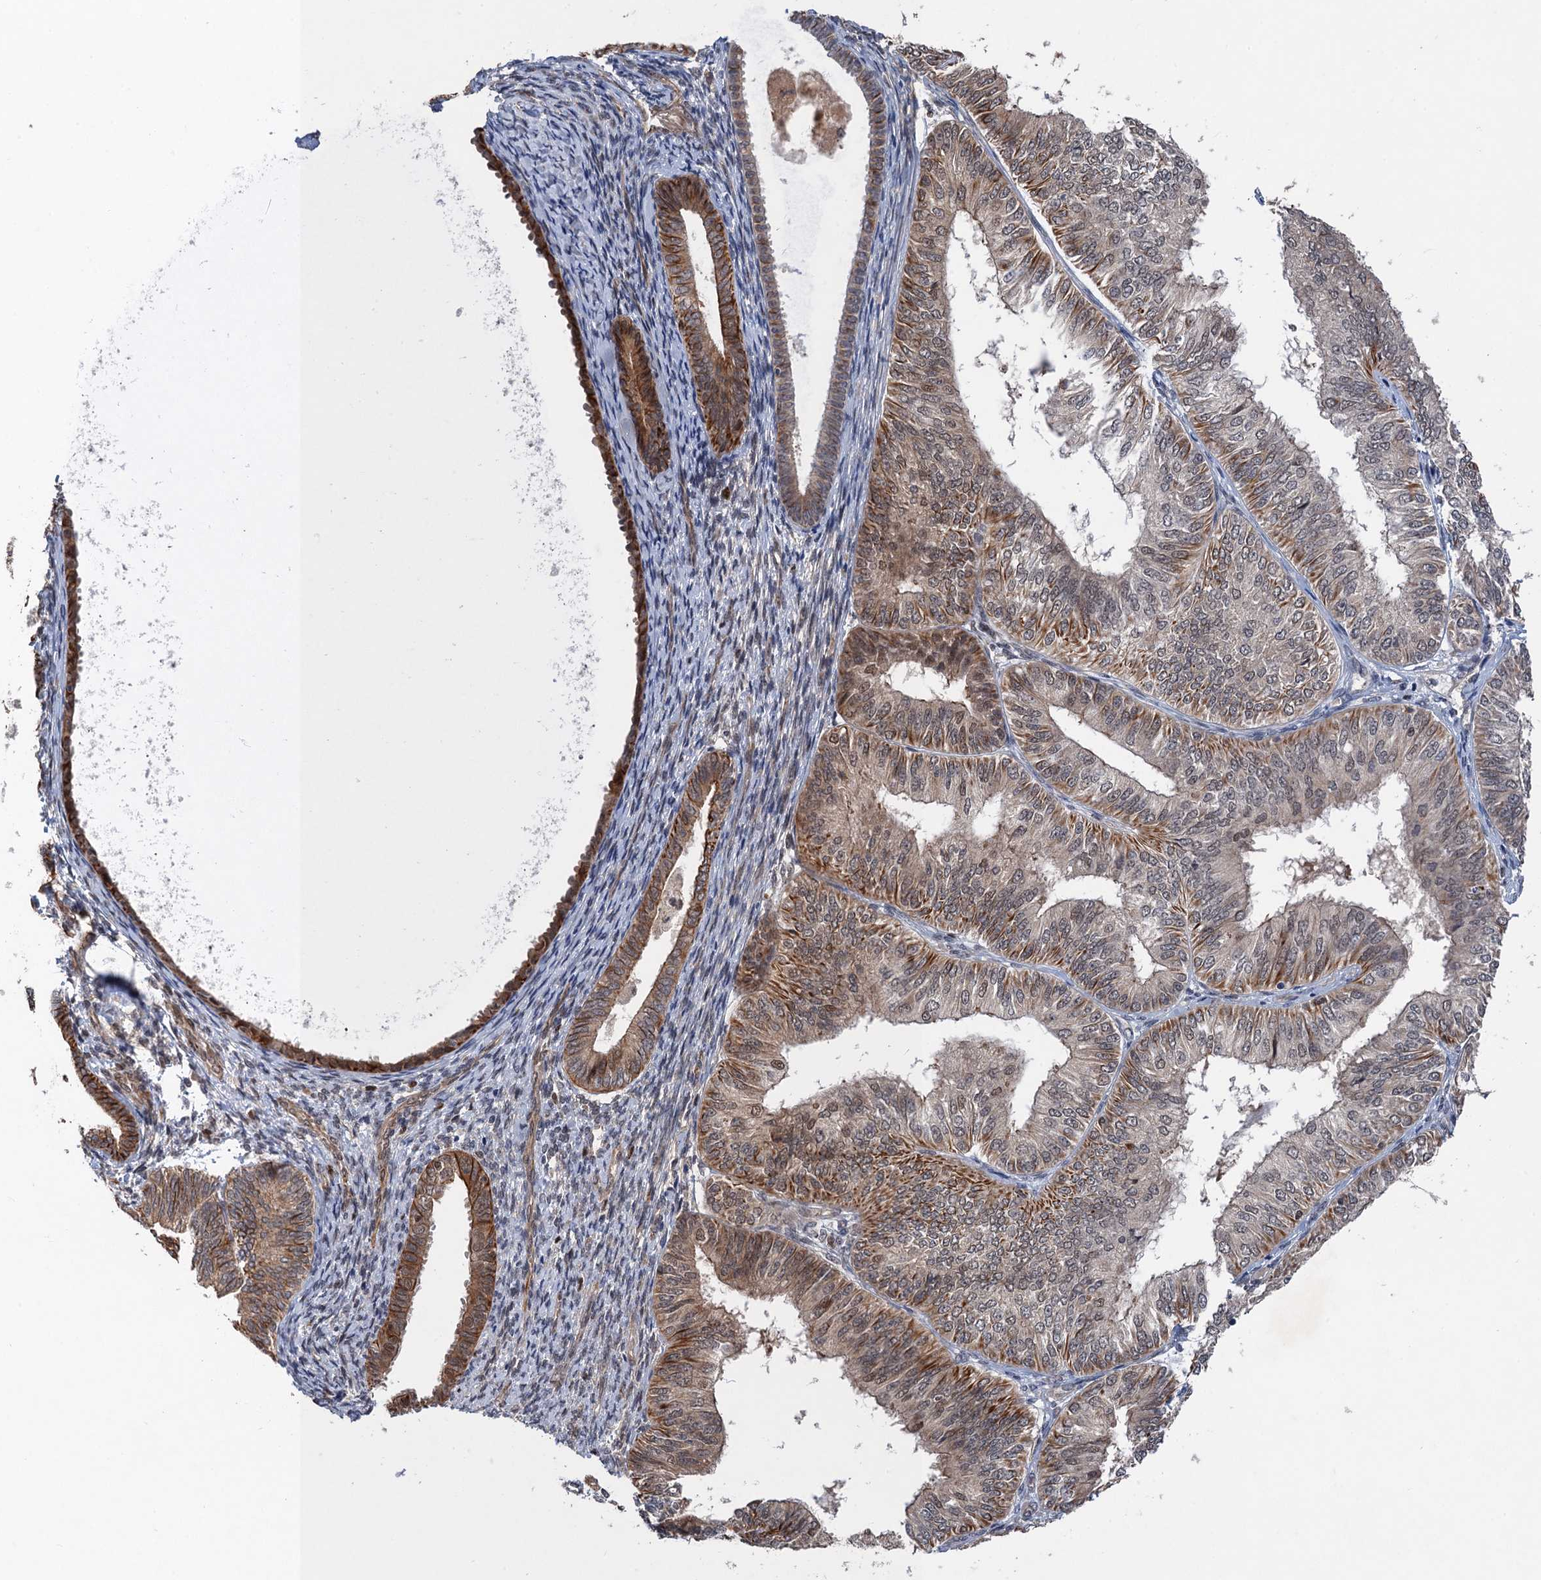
{"staining": {"intensity": "moderate", "quantity": "<25%", "location": "cytoplasmic/membranous"}, "tissue": "endometrial cancer", "cell_type": "Tumor cells", "image_type": "cancer", "snomed": [{"axis": "morphology", "description": "Adenocarcinoma, NOS"}, {"axis": "topography", "description": "Endometrium"}], "caption": "An image of human endometrial cancer (adenocarcinoma) stained for a protein exhibits moderate cytoplasmic/membranous brown staining in tumor cells. (DAB = brown stain, brightfield microscopy at high magnification).", "gene": "TTC31", "patient": {"sex": "female", "age": 58}}